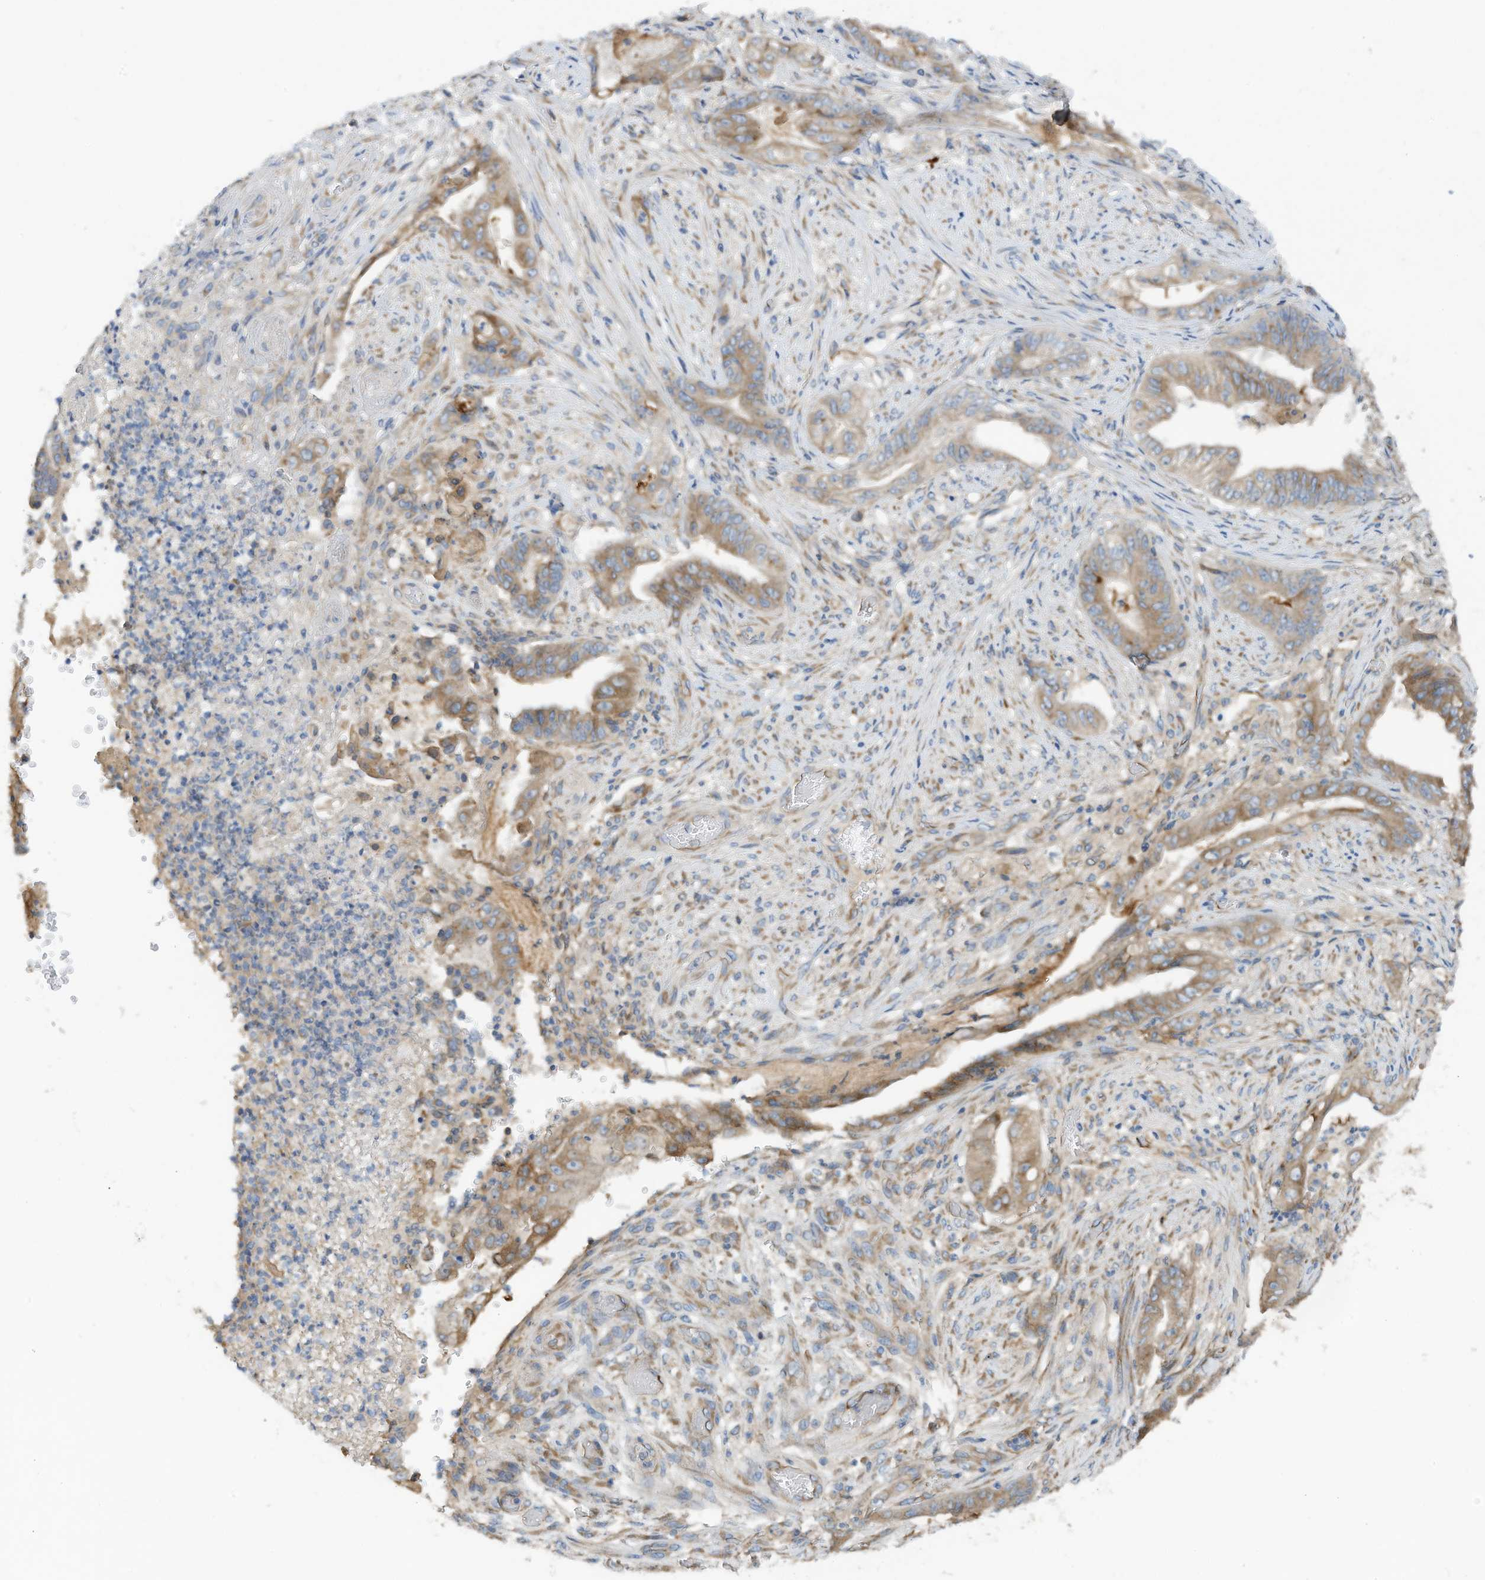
{"staining": {"intensity": "moderate", "quantity": ">75%", "location": "cytoplasmic/membranous"}, "tissue": "stomach cancer", "cell_type": "Tumor cells", "image_type": "cancer", "snomed": [{"axis": "morphology", "description": "Adenocarcinoma, NOS"}, {"axis": "topography", "description": "Stomach"}], "caption": "This histopathology image demonstrates immunohistochemistry (IHC) staining of human adenocarcinoma (stomach), with medium moderate cytoplasmic/membranous staining in about >75% of tumor cells.", "gene": "SLC5A11", "patient": {"sex": "female", "age": 73}}